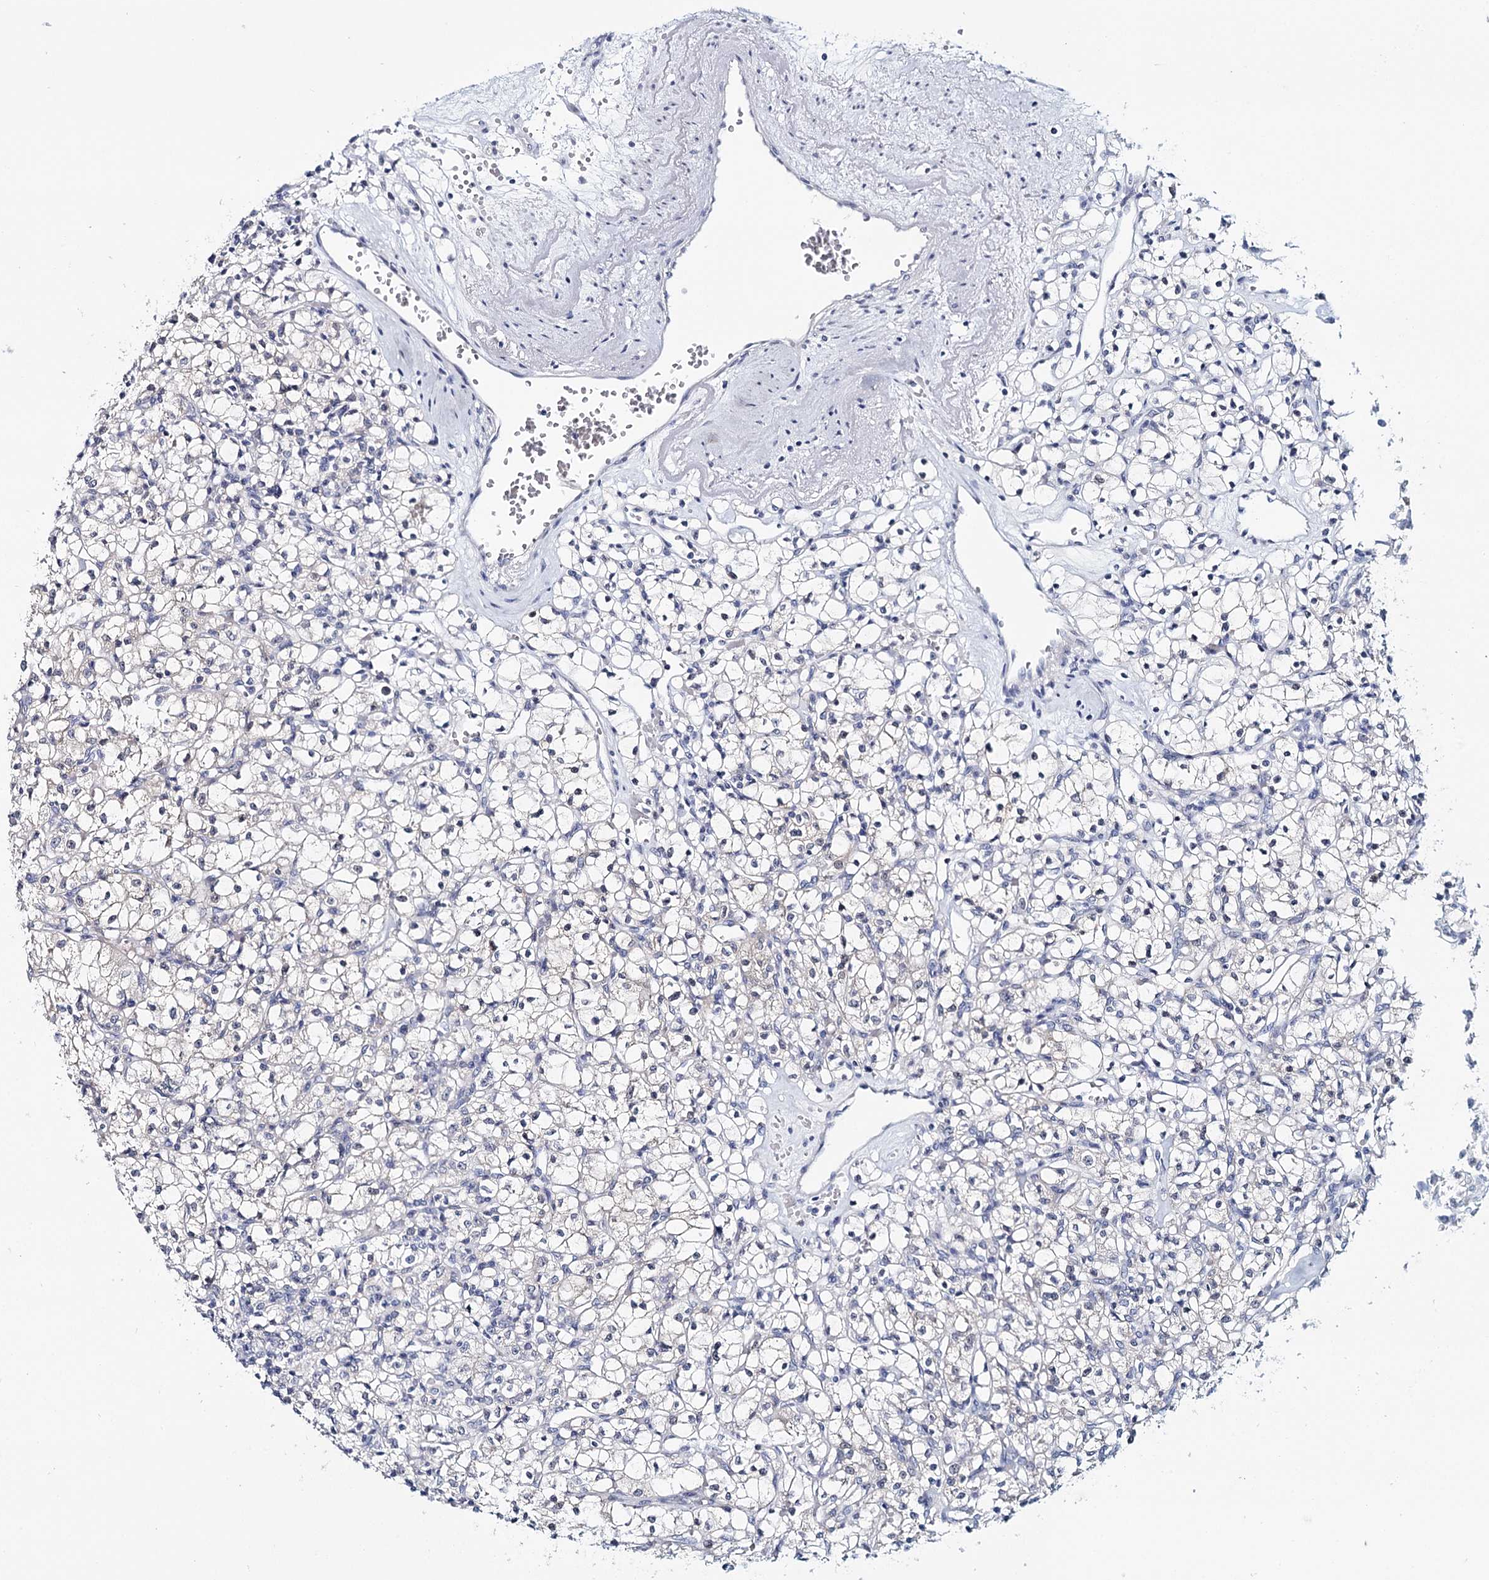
{"staining": {"intensity": "negative", "quantity": "none", "location": "none"}, "tissue": "renal cancer", "cell_type": "Tumor cells", "image_type": "cancer", "snomed": [{"axis": "morphology", "description": "Adenocarcinoma, NOS"}, {"axis": "topography", "description": "Kidney"}], "caption": "Immunohistochemistry (IHC) histopathology image of neoplastic tissue: human renal cancer (adenocarcinoma) stained with DAB shows no significant protein positivity in tumor cells. The staining is performed using DAB (3,3'-diaminobenzidine) brown chromogen with nuclei counter-stained in using hematoxylin.", "gene": "HSPA4L", "patient": {"sex": "female", "age": 59}}